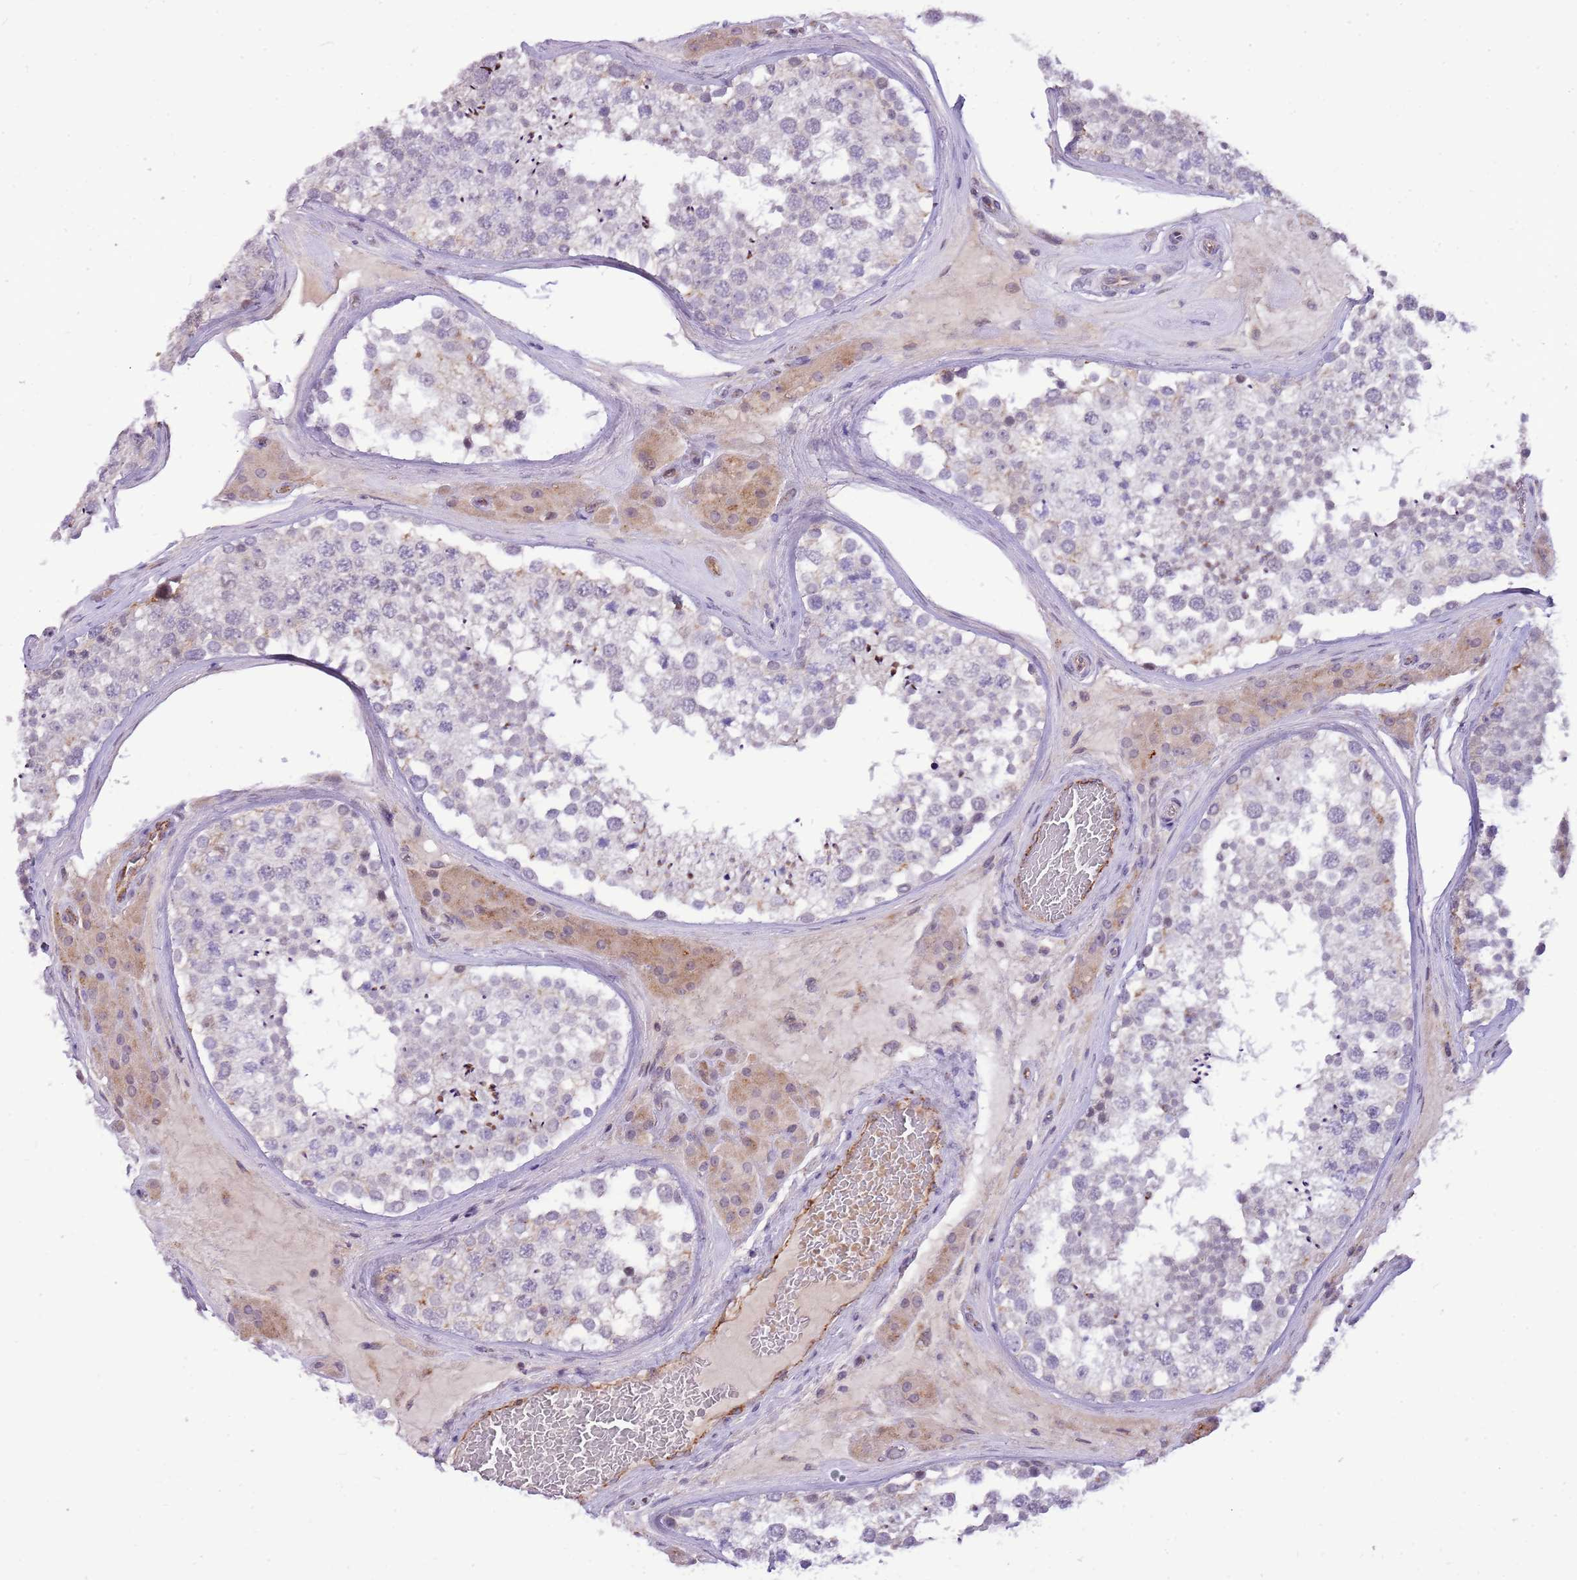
{"staining": {"intensity": "moderate", "quantity": "<25%", "location": "cytoplasmic/membranous"}, "tissue": "testis", "cell_type": "Cells in seminiferous ducts", "image_type": "normal", "snomed": [{"axis": "morphology", "description": "Normal tissue, NOS"}, {"axis": "topography", "description": "Testis"}], "caption": "Testis stained with DAB immunohistochemistry (IHC) reveals low levels of moderate cytoplasmic/membranous positivity in about <25% of cells in seminiferous ducts.", "gene": "PCNX1", "patient": {"sex": "male", "age": 46}}